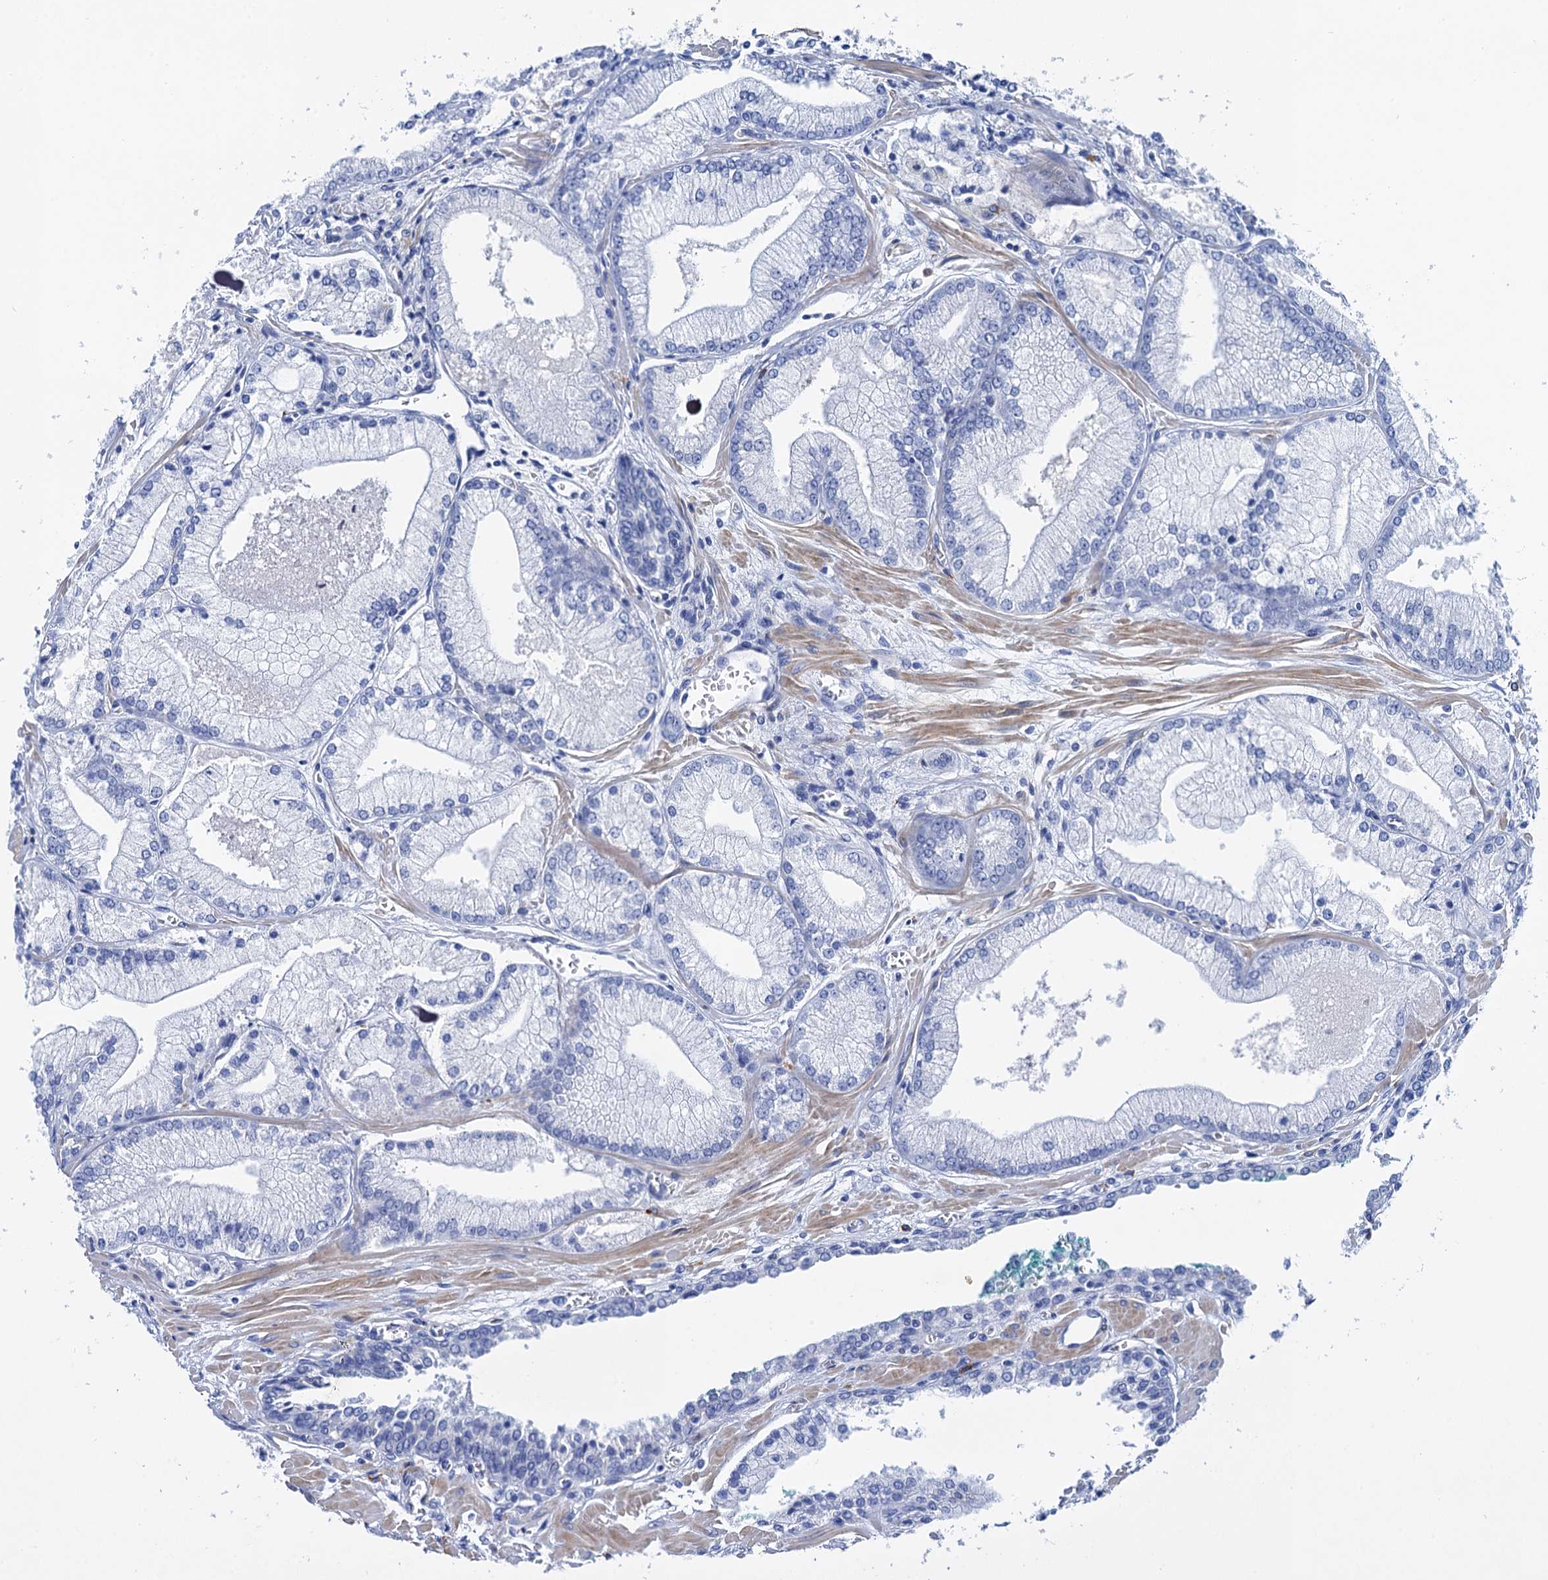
{"staining": {"intensity": "negative", "quantity": "none", "location": "none"}, "tissue": "prostate cancer", "cell_type": "Tumor cells", "image_type": "cancer", "snomed": [{"axis": "morphology", "description": "Adenocarcinoma, Low grade"}, {"axis": "topography", "description": "Prostate"}], "caption": "Tumor cells show no significant protein positivity in prostate low-grade adenocarcinoma.", "gene": "NLRP10", "patient": {"sex": "male", "age": 67}}